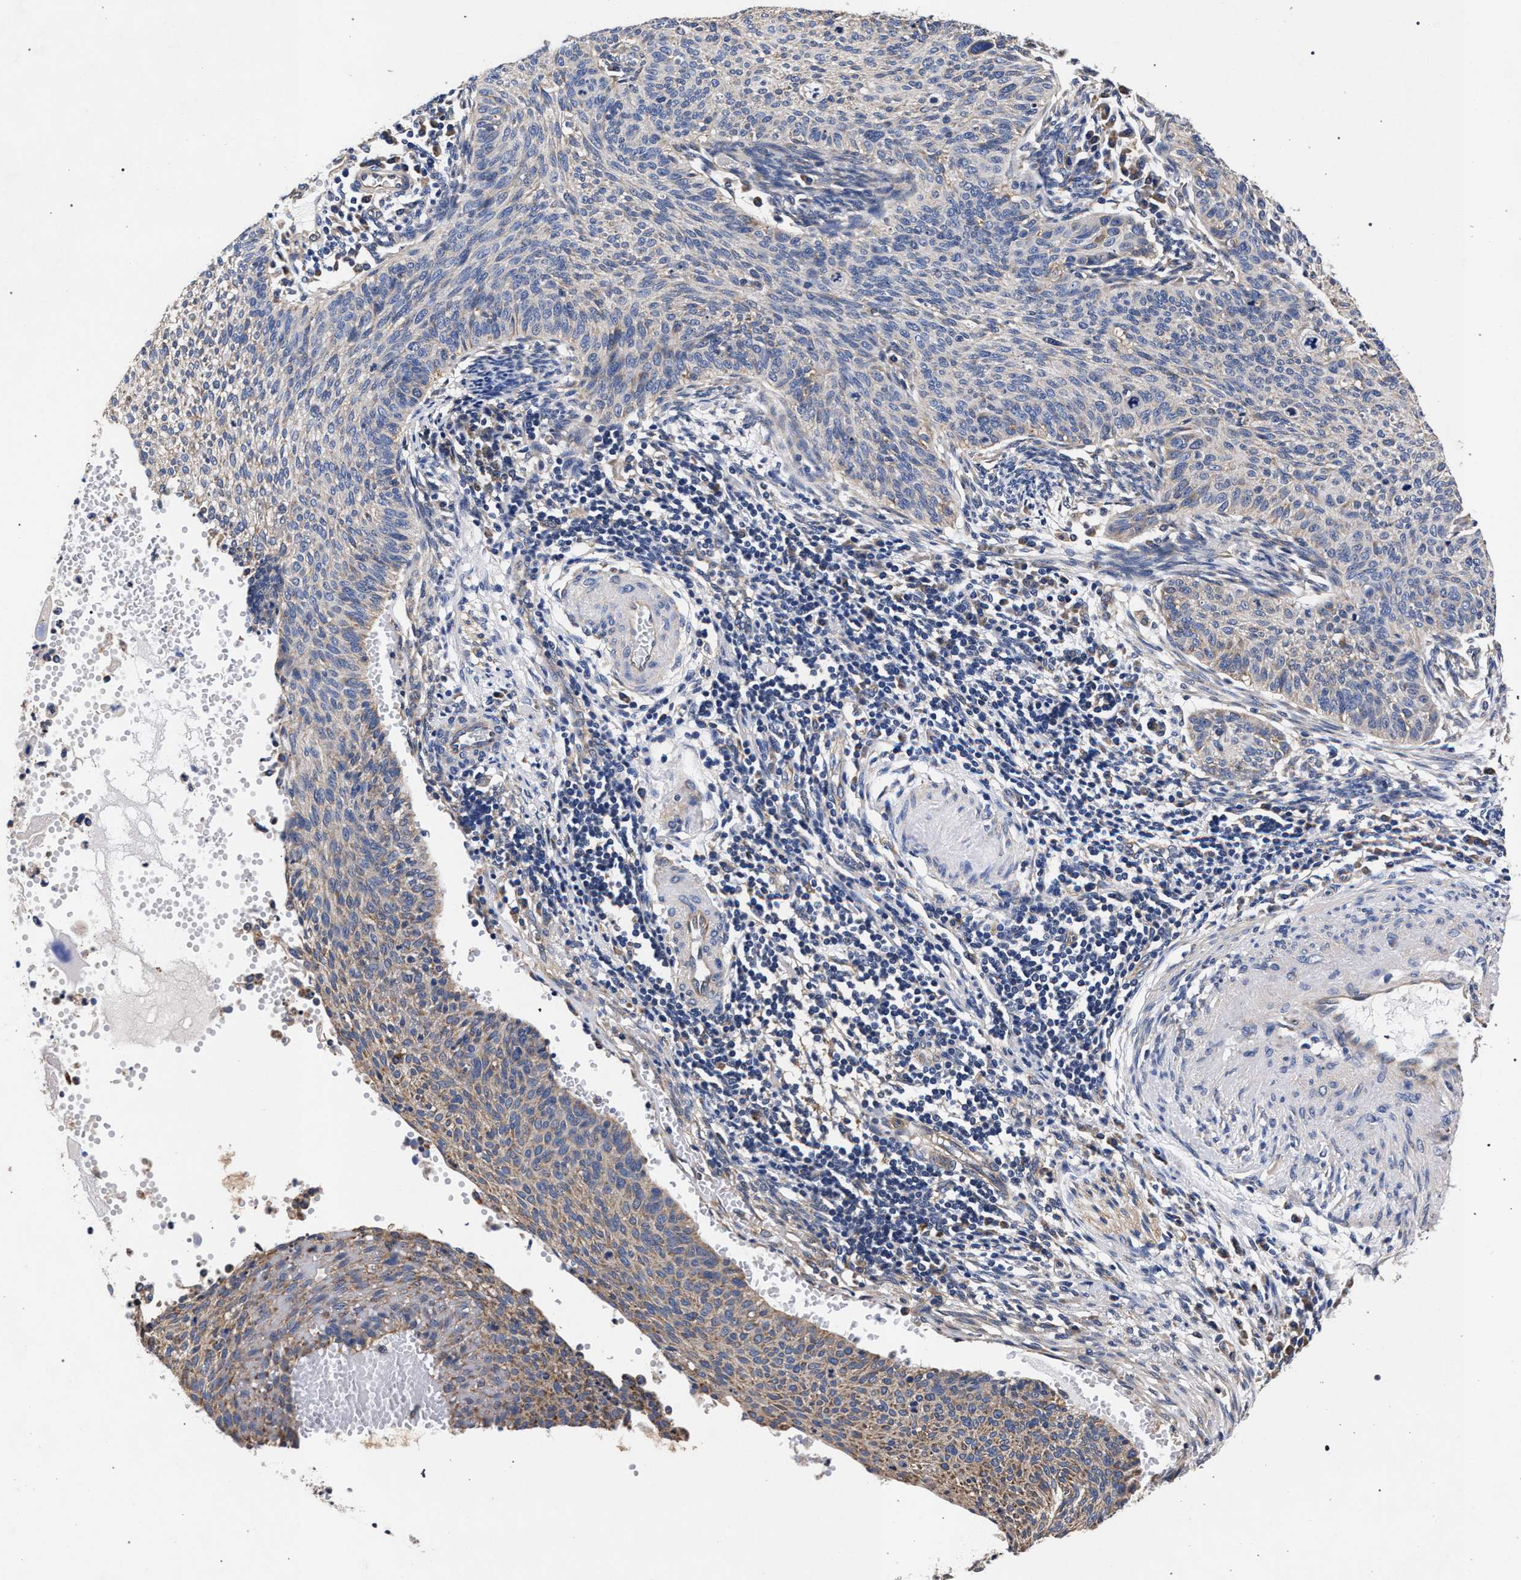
{"staining": {"intensity": "weak", "quantity": "25%-75%", "location": "cytoplasmic/membranous"}, "tissue": "cervical cancer", "cell_type": "Tumor cells", "image_type": "cancer", "snomed": [{"axis": "morphology", "description": "Squamous cell carcinoma, NOS"}, {"axis": "topography", "description": "Cervix"}], "caption": "Protein expression analysis of human cervical squamous cell carcinoma reveals weak cytoplasmic/membranous positivity in approximately 25%-75% of tumor cells.", "gene": "CFAP95", "patient": {"sex": "female", "age": 70}}